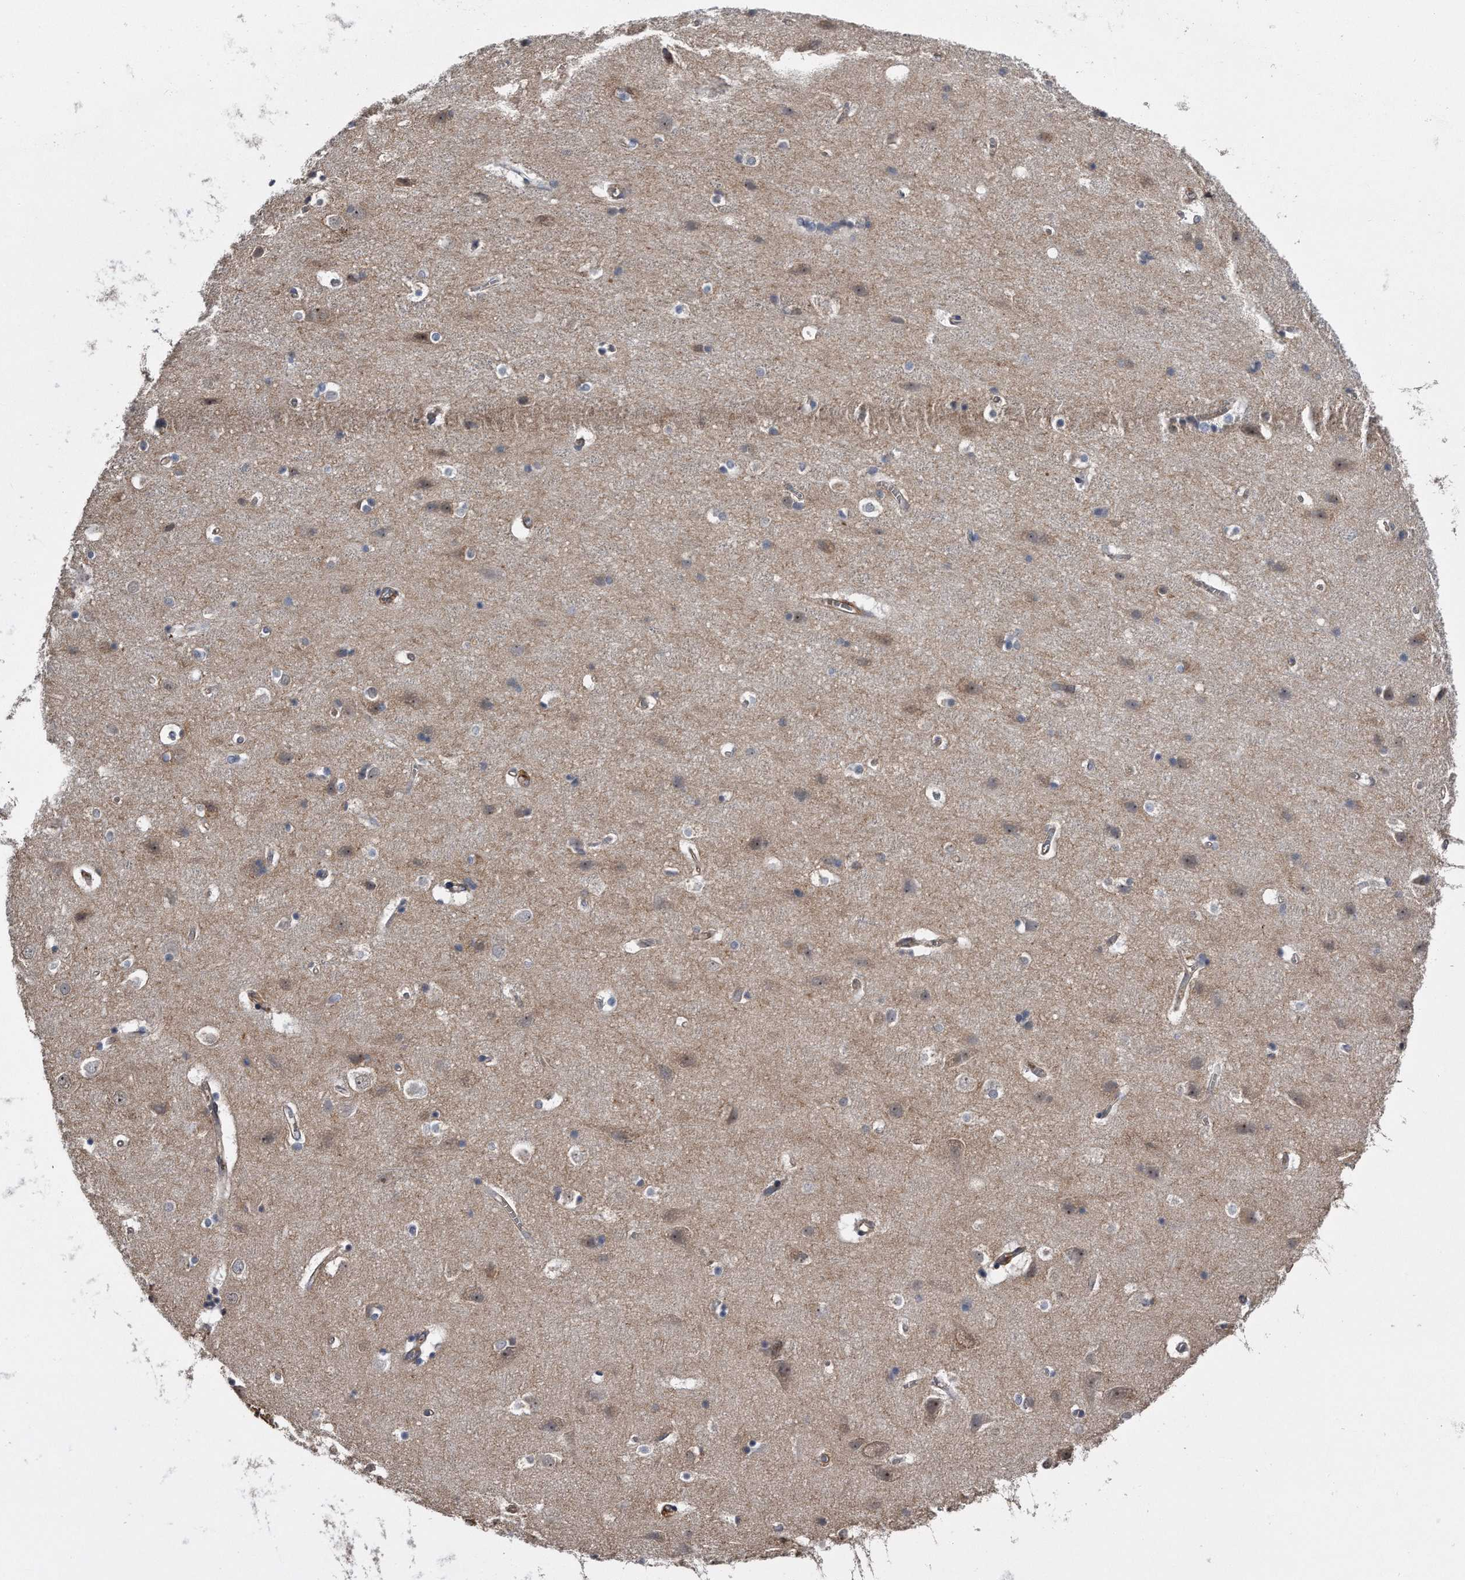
{"staining": {"intensity": "moderate", "quantity": ">75%", "location": "cytoplasmic/membranous"}, "tissue": "cerebral cortex", "cell_type": "Endothelial cells", "image_type": "normal", "snomed": [{"axis": "morphology", "description": "Normal tissue, NOS"}, {"axis": "topography", "description": "Cerebral cortex"}], "caption": "Moderate cytoplasmic/membranous positivity for a protein is appreciated in about >75% of endothelial cells of benign cerebral cortex using immunohistochemistry.", "gene": "KCND3", "patient": {"sex": "male", "age": 54}}